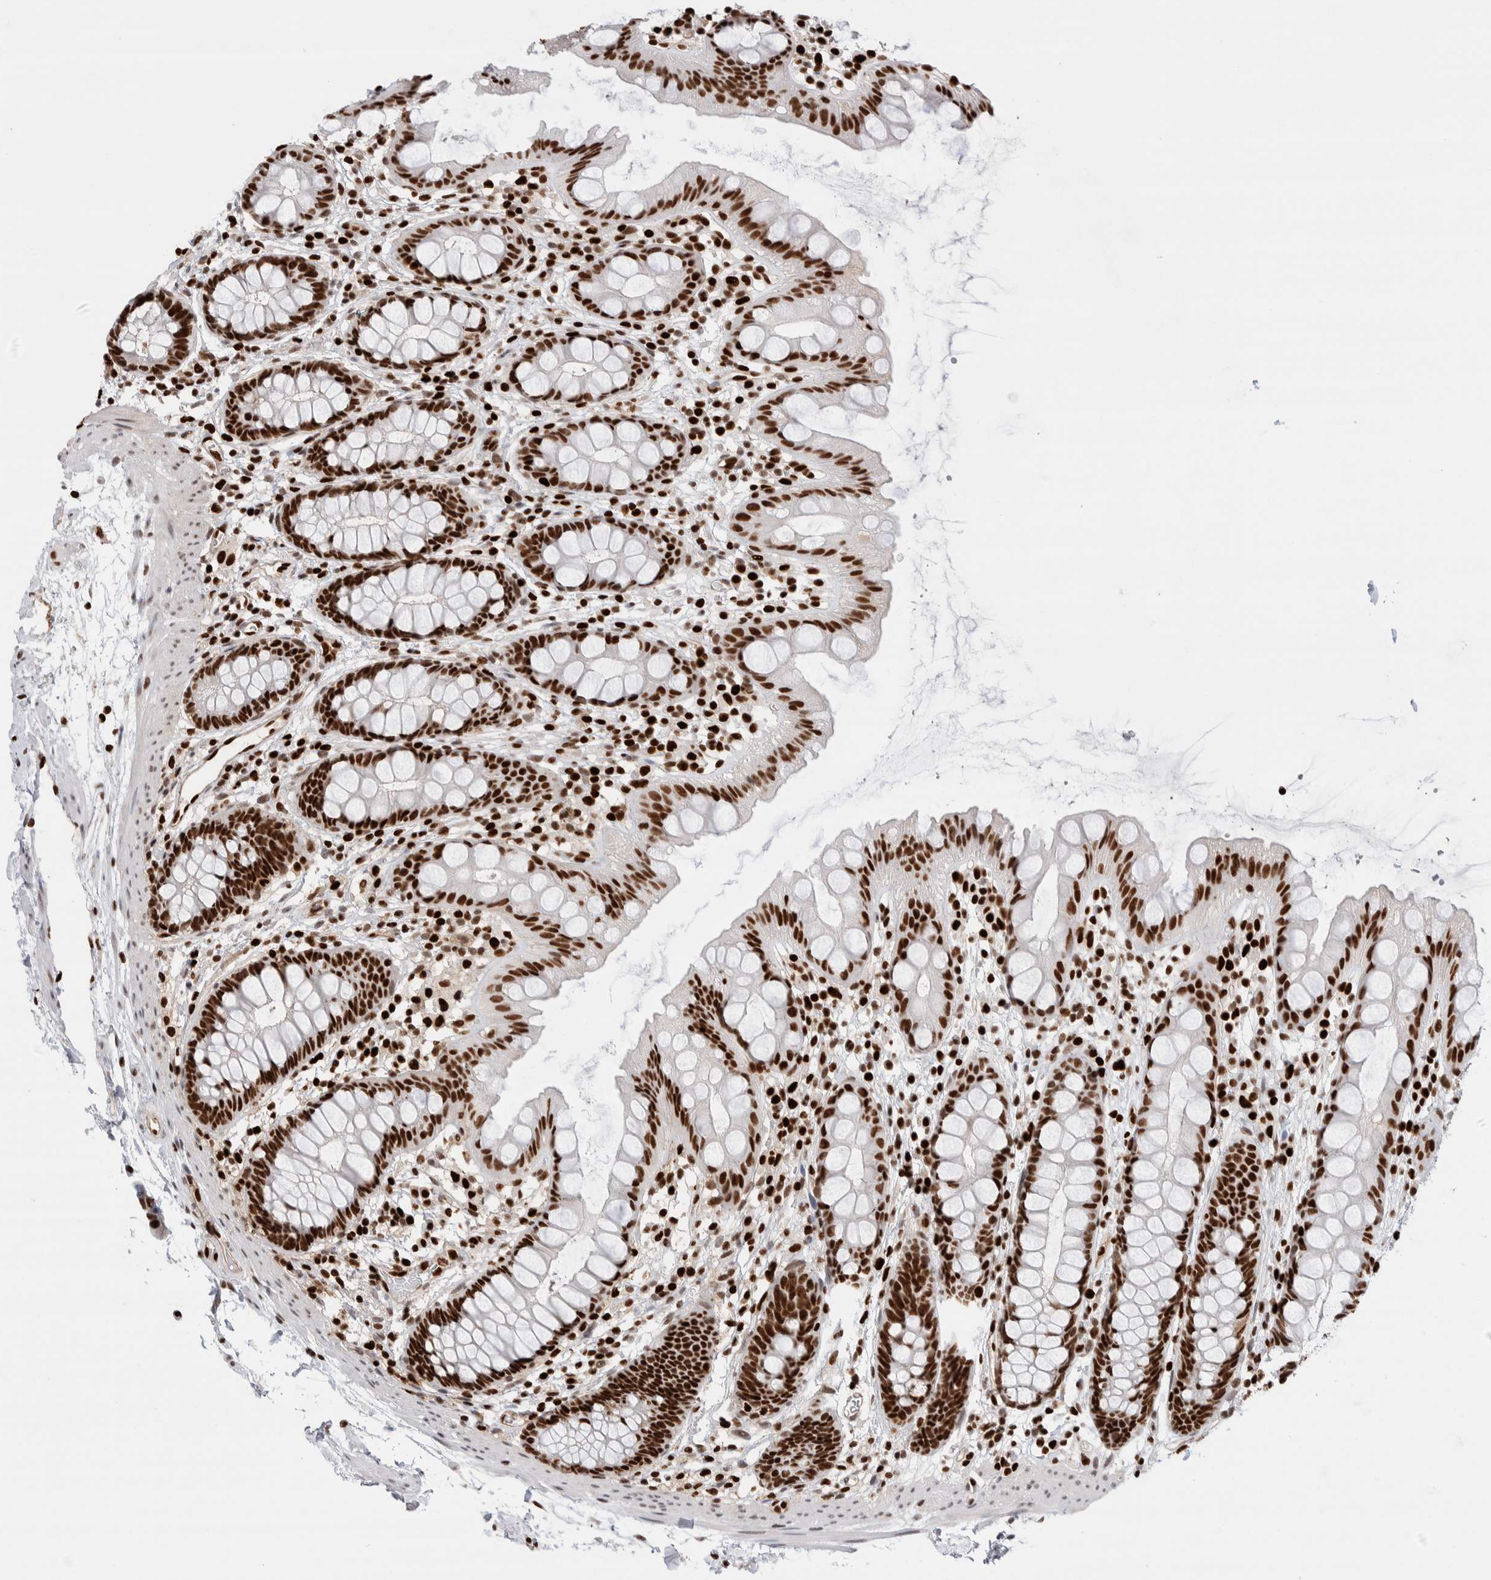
{"staining": {"intensity": "strong", "quantity": ">75%", "location": "nuclear"}, "tissue": "rectum", "cell_type": "Glandular cells", "image_type": "normal", "snomed": [{"axis": "morphology", "description": "Normal tissue, NOS"}, {"axis": "topography", "description": "Rectum"}], "caption": "Strong nuclear protein expression is identified in approximately >75% of glandular cells in rectum. (Brightfield microscopy of DAB IHC at high magnification).", "gene": "C17orf49", "patient": {"sex": "female", "age": 65}}